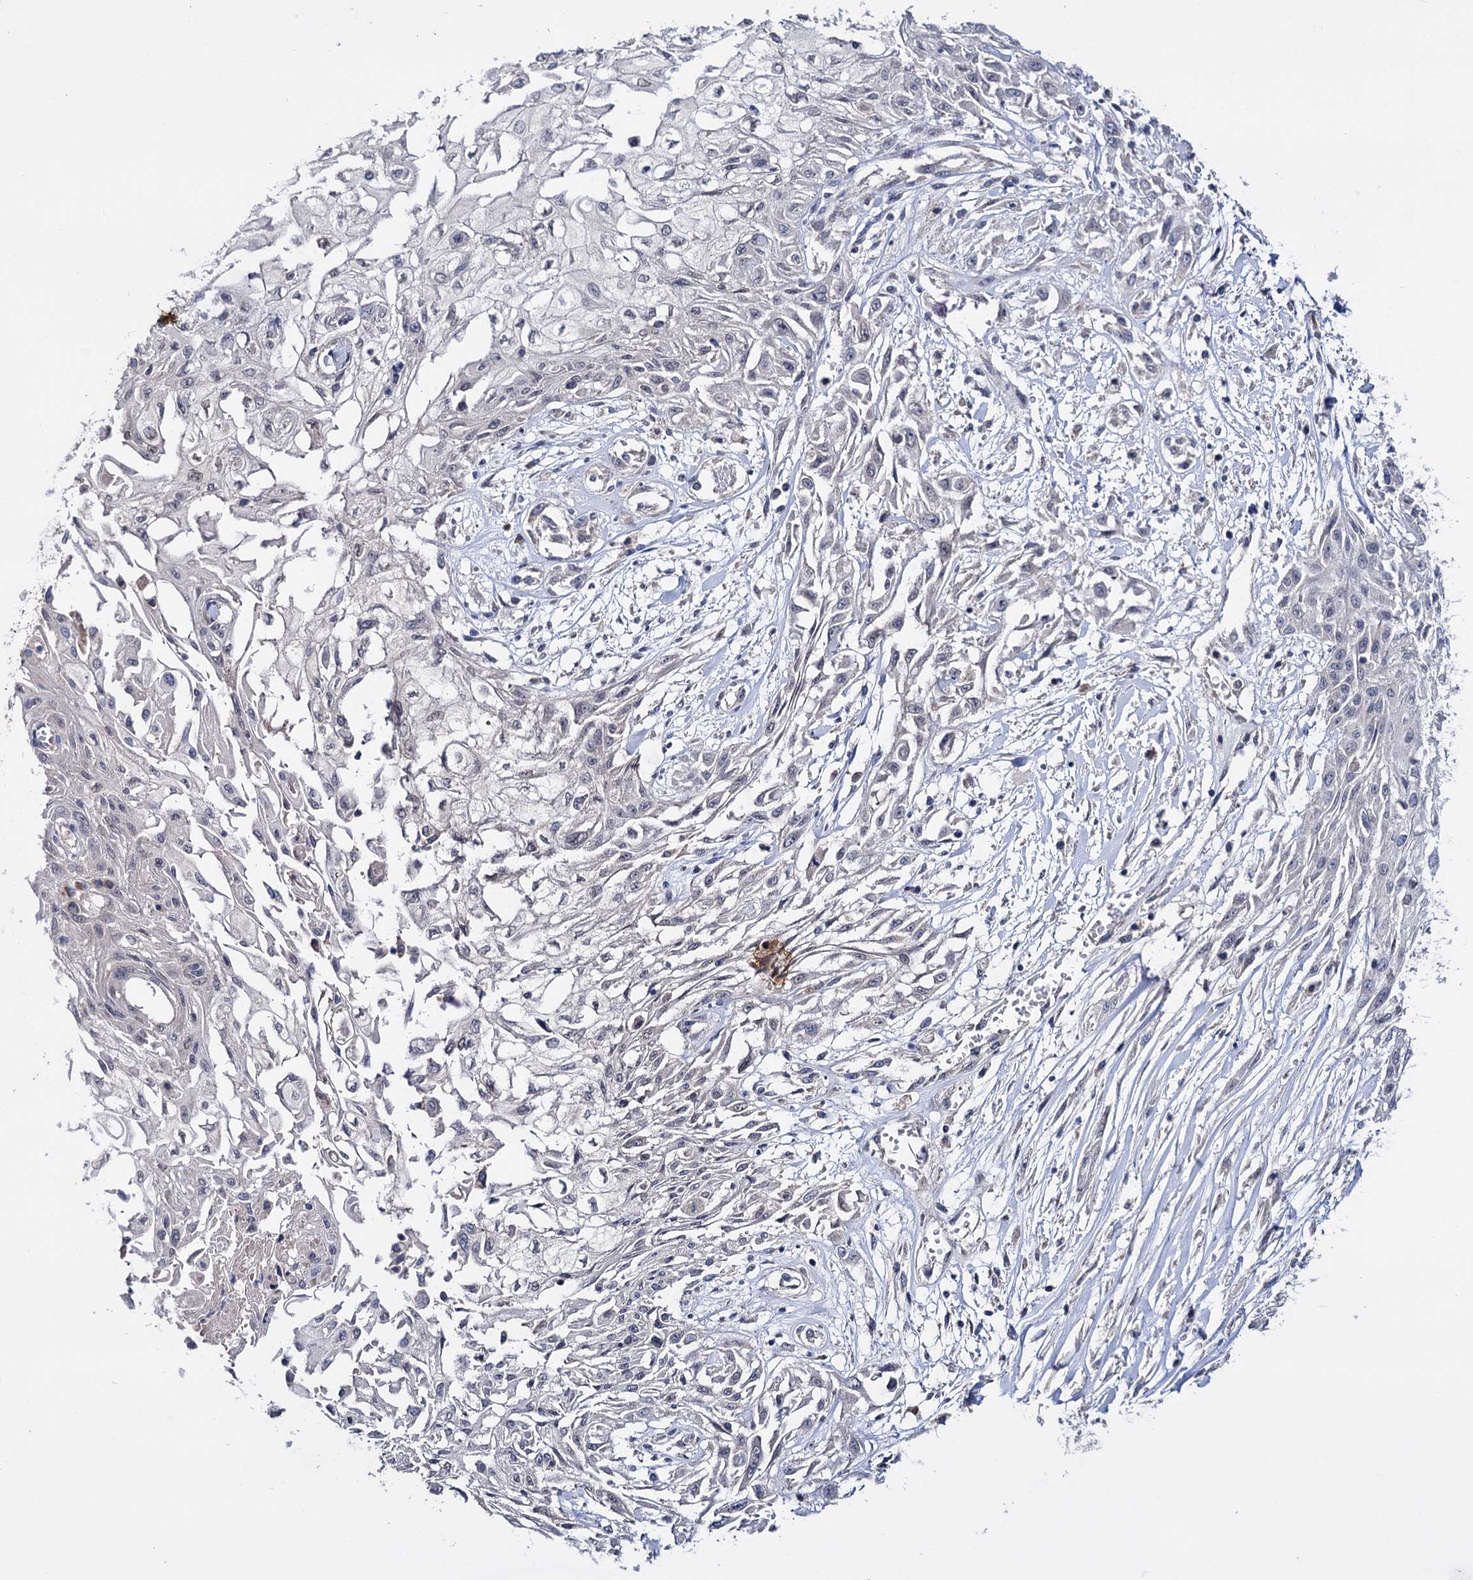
{"staining": {"intensity": "negative", "quantity": "none", "location": "none"}, "tissue": "skin cancer", "cell_type": "Tumor cells", "image_type": "cancer", "snomed": [{"axis": "morphology", "description": "Squamous cell carcinoma, NOS"}, {"axis": "morphology", "description": "Squamous cell carcinoma, metastatic, NOS"}, {"axis": "topography", "description": "Skin"}, {"axis": "topography", "description": "Lymph node"}], "caption": "Tumor cells show no significant protein expression in skin cancer (metastatic squamous cell carcinoma).", "gene": "CLPB", "patient": {"sex": "male", "age": 75}}